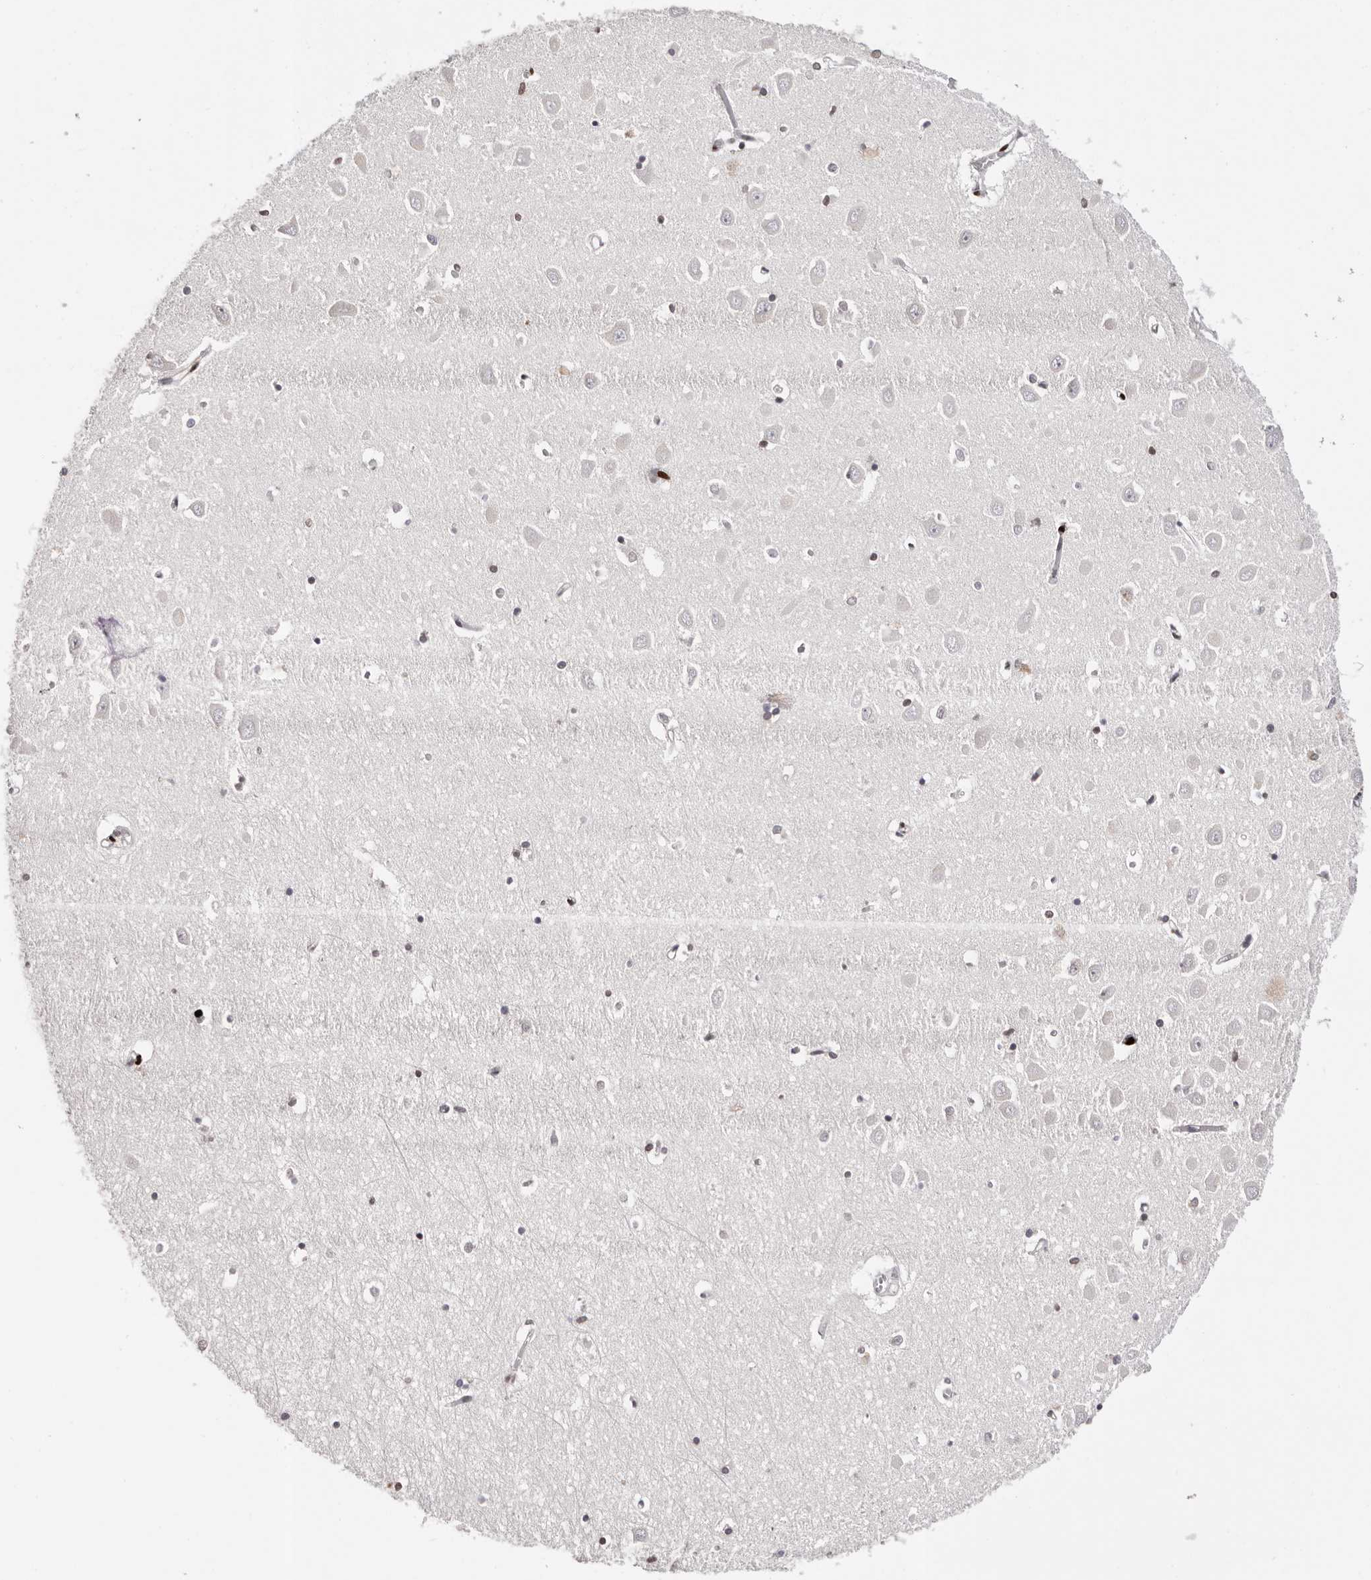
{"staining": {"intensity": "weak", "quantity": "<25%", "location": "nuclear"}, "tissue": "hippocampus", "cell_type": "Glial cells", "image_type": "normal", "snomed": [{"axis": "morphology", "description": "Normal tissue, NOS"}, {"axis": "topography", "description": "Hippocampus"}], "caption": "Immunohistochemical staining of unremarkable human hippocampus displays no significant staining in glial cells.", "gene": "NUP153", "patient": {"sex": "male", "age": 70}}